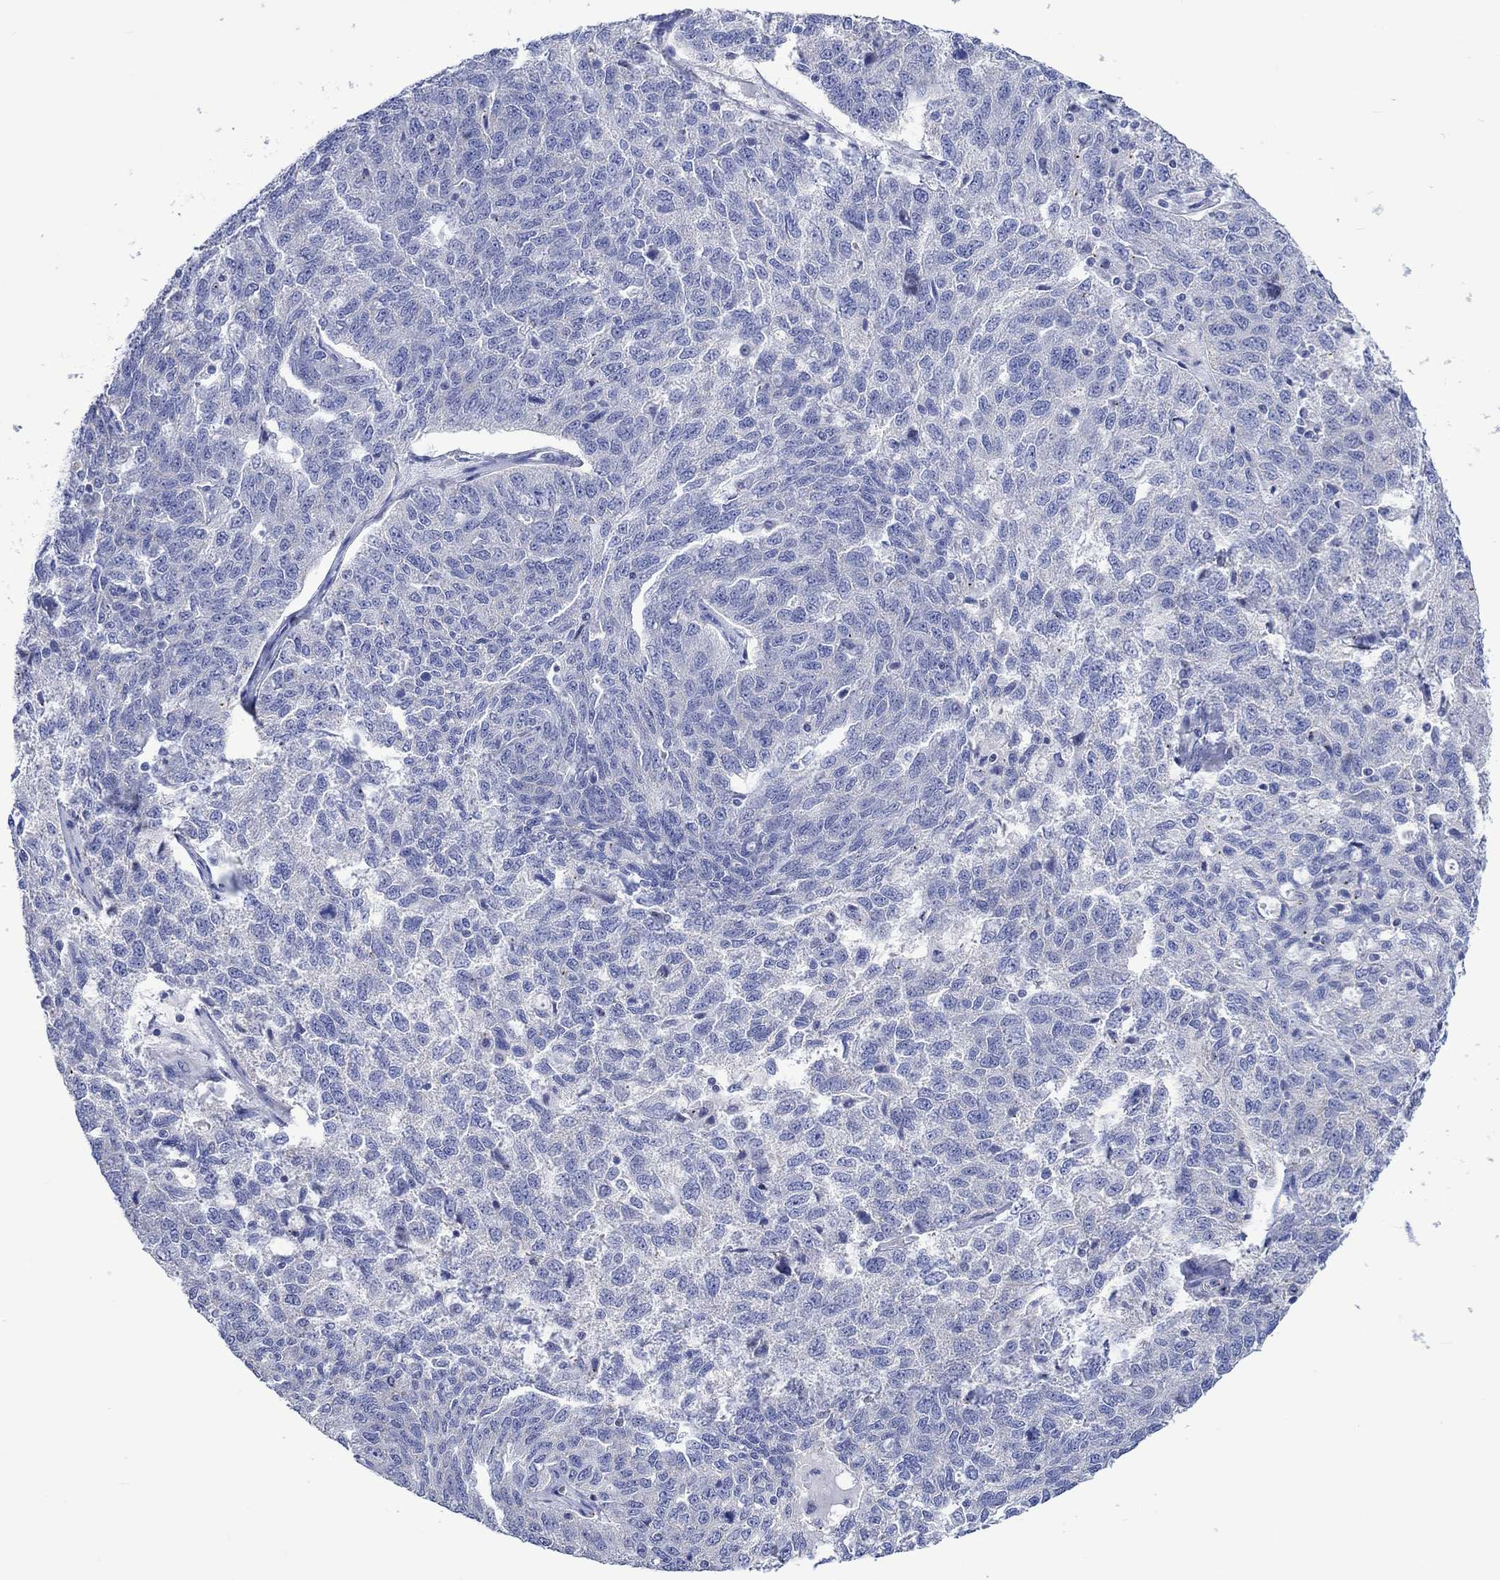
{"staining": {"intensity": "negative", "quantity": "none", "location": "none"}, "tissue": "ovarian cancer", "cell_type": "Tumor cells", "image_type": "cancer", "snomed": [{"axis": "morphology", "description": "Cystadenocarcinoma, serous, NOS"}, {"axis": "topography", "description": "Ovary"}], "caption": "Ovarian cancer was stained to show a protein in brown. There is no significant expression in tumor cells.", "gene": "CPLX2", "patient": {"sex": "female", "age": 71}}